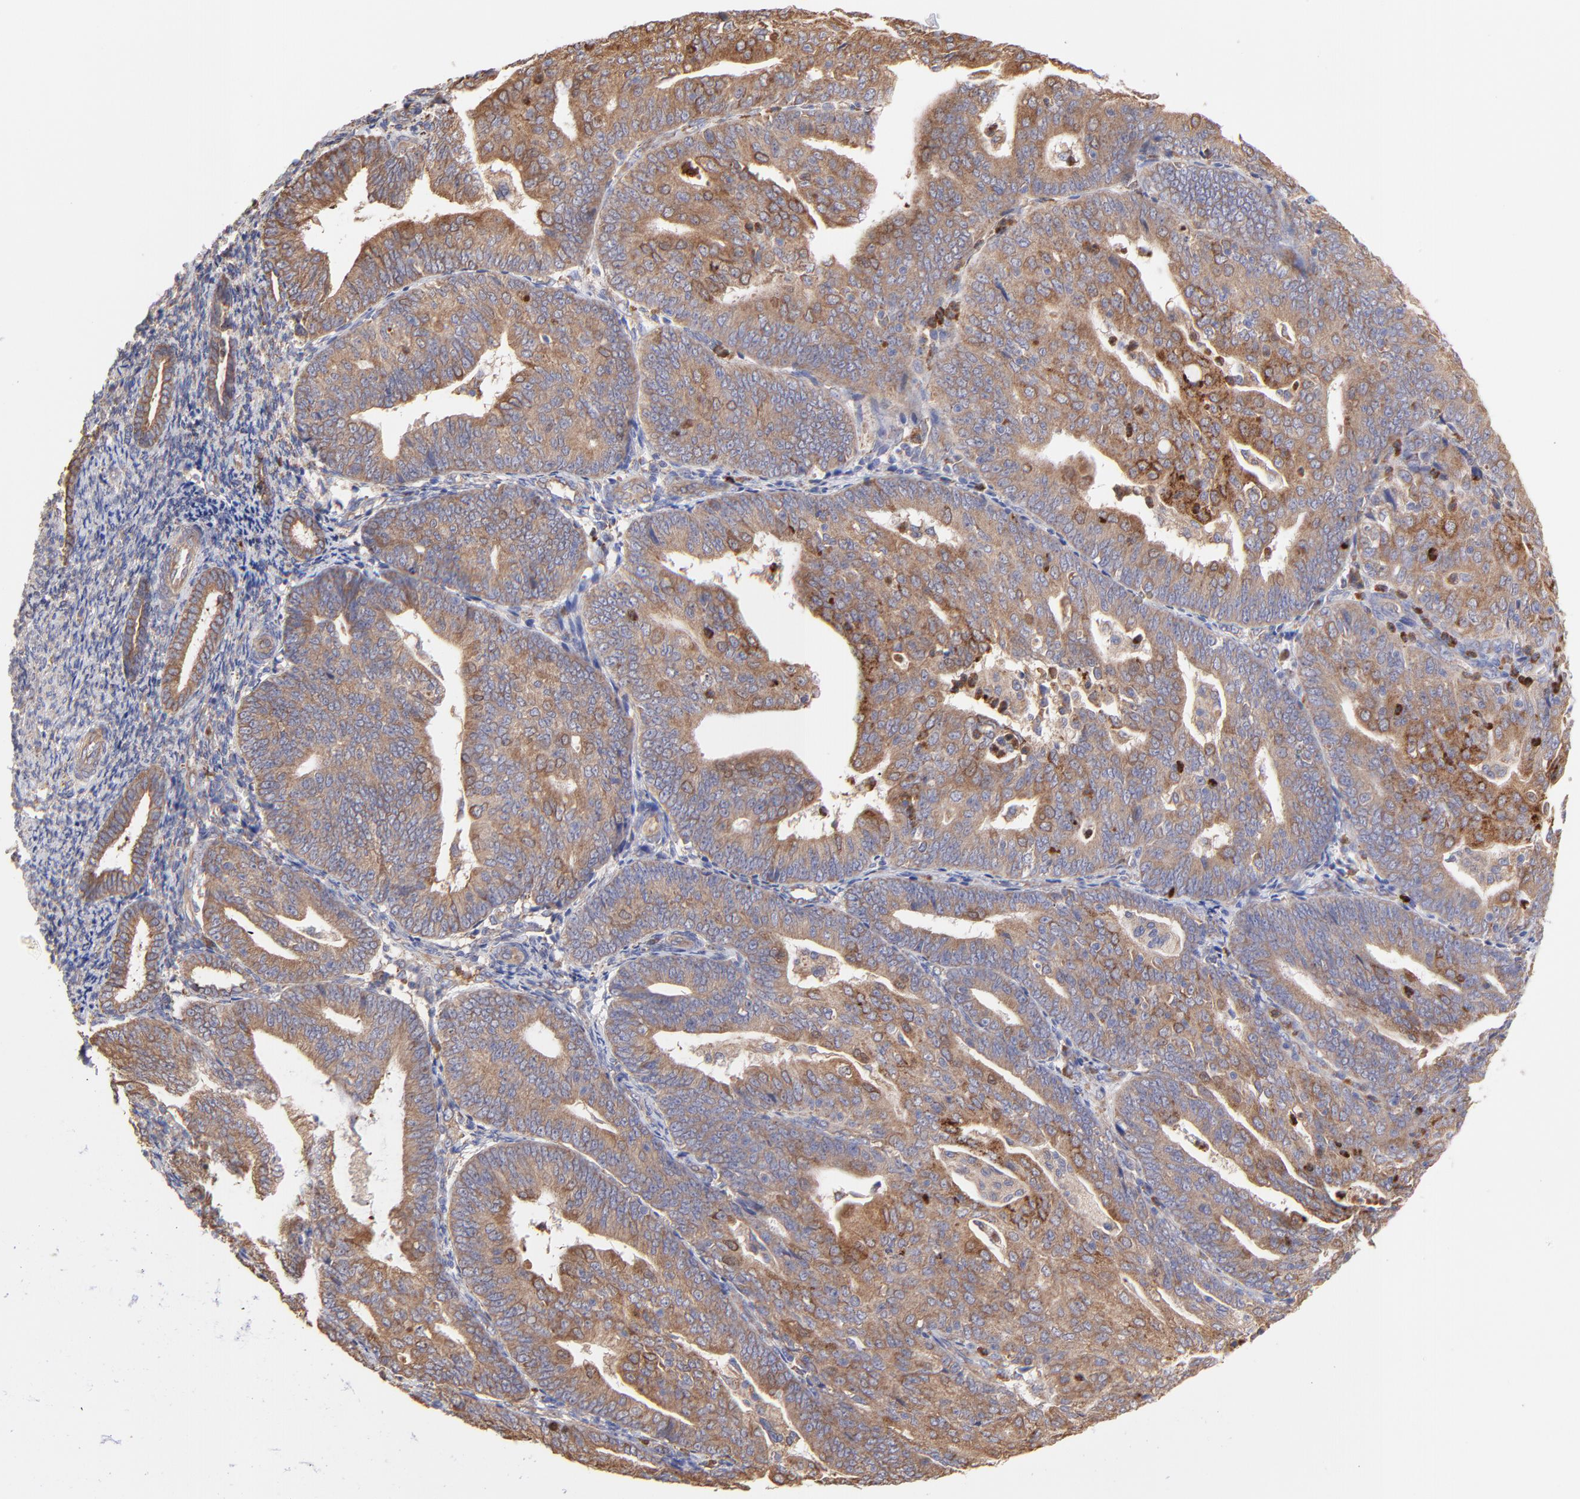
{"staining": {"intensity": "moderate", "quantity": ">75%", "location": "cytoplasmic/membranous"}, "tissue": "endometrial cancer", "cell_type": "Tumor cells", "image_type": "cancer", "snomed": [{"axis": "morphology", "description": "Adenocarcinoma, NOS"}, {"axis": "topography", "description": "Endometrium"}], "caption": "An immunohistochemistry image of tumor tissue is shown. Protein staining in brown shows moderate cytoplasmic/membranous positivity in adenocarcinoma (endometrial) within tumor cells. (IHC, brightfield microscopy, high magnification).", "gene": "PFKM", "patient": {"sex": "female", "age": 56}}